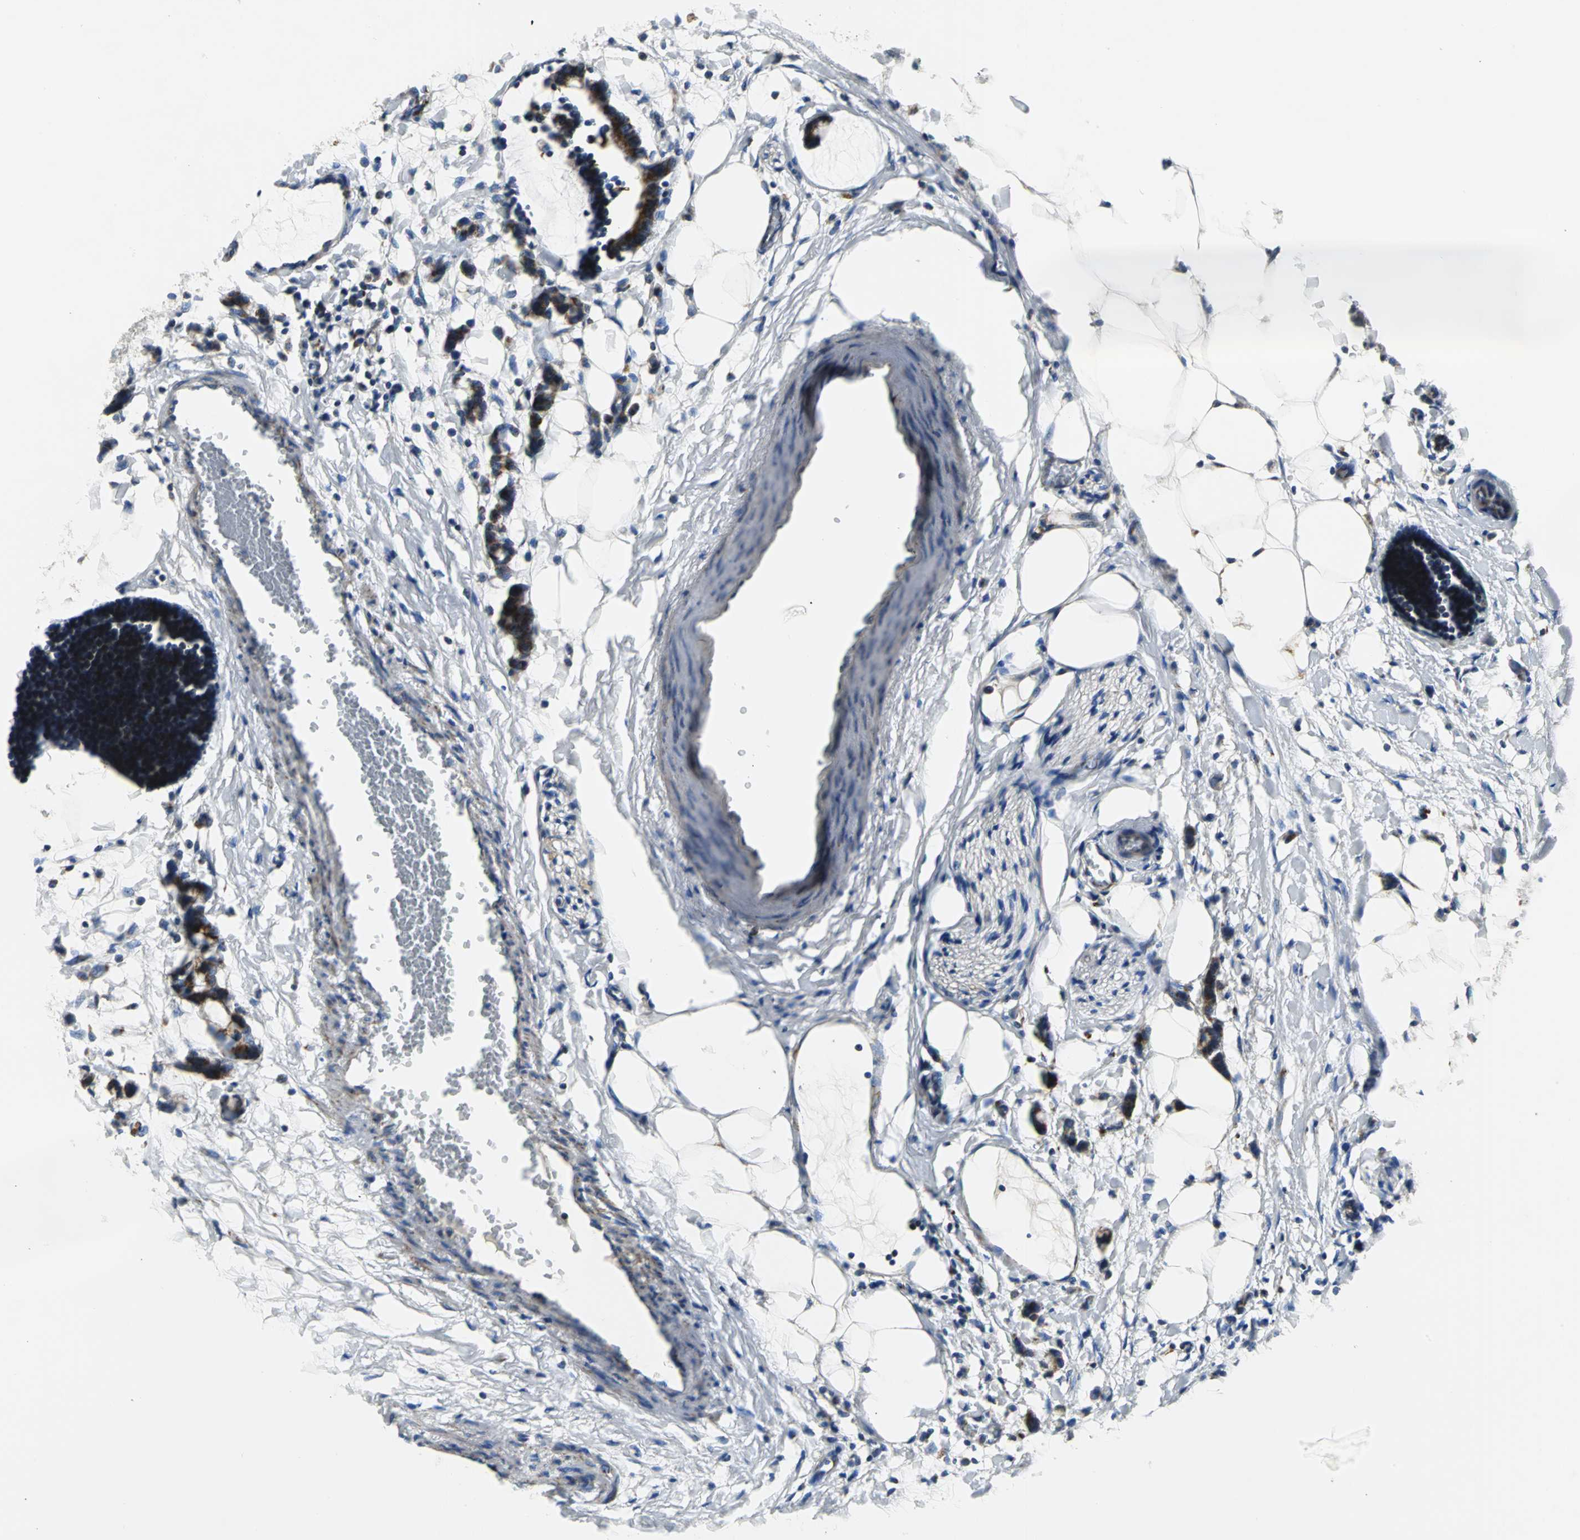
{"staining": {"intensity": "negative", "quantity": "none", "location": "none"}, "tissue": "adipose tissue", "cell_type": "Adipocytes", "image_type": "normal", "snomed": [{"axis": "morphology", "description": "Normal tissue, NOS"}, {"axis": "morphology", "description": "Adenocarcinoma, NOS"}, {"axis": "topography", "description": "Colon"}, {"axis": "topography", "description": "Peripheral nerve tissue"}], "caption": "An IHC micrograph of benign adipose tissue is shown. There is no staining in adipocytes of adipose tissue.", "gene": "IFI6", "patient": {"sex": "male", "age": 14}}